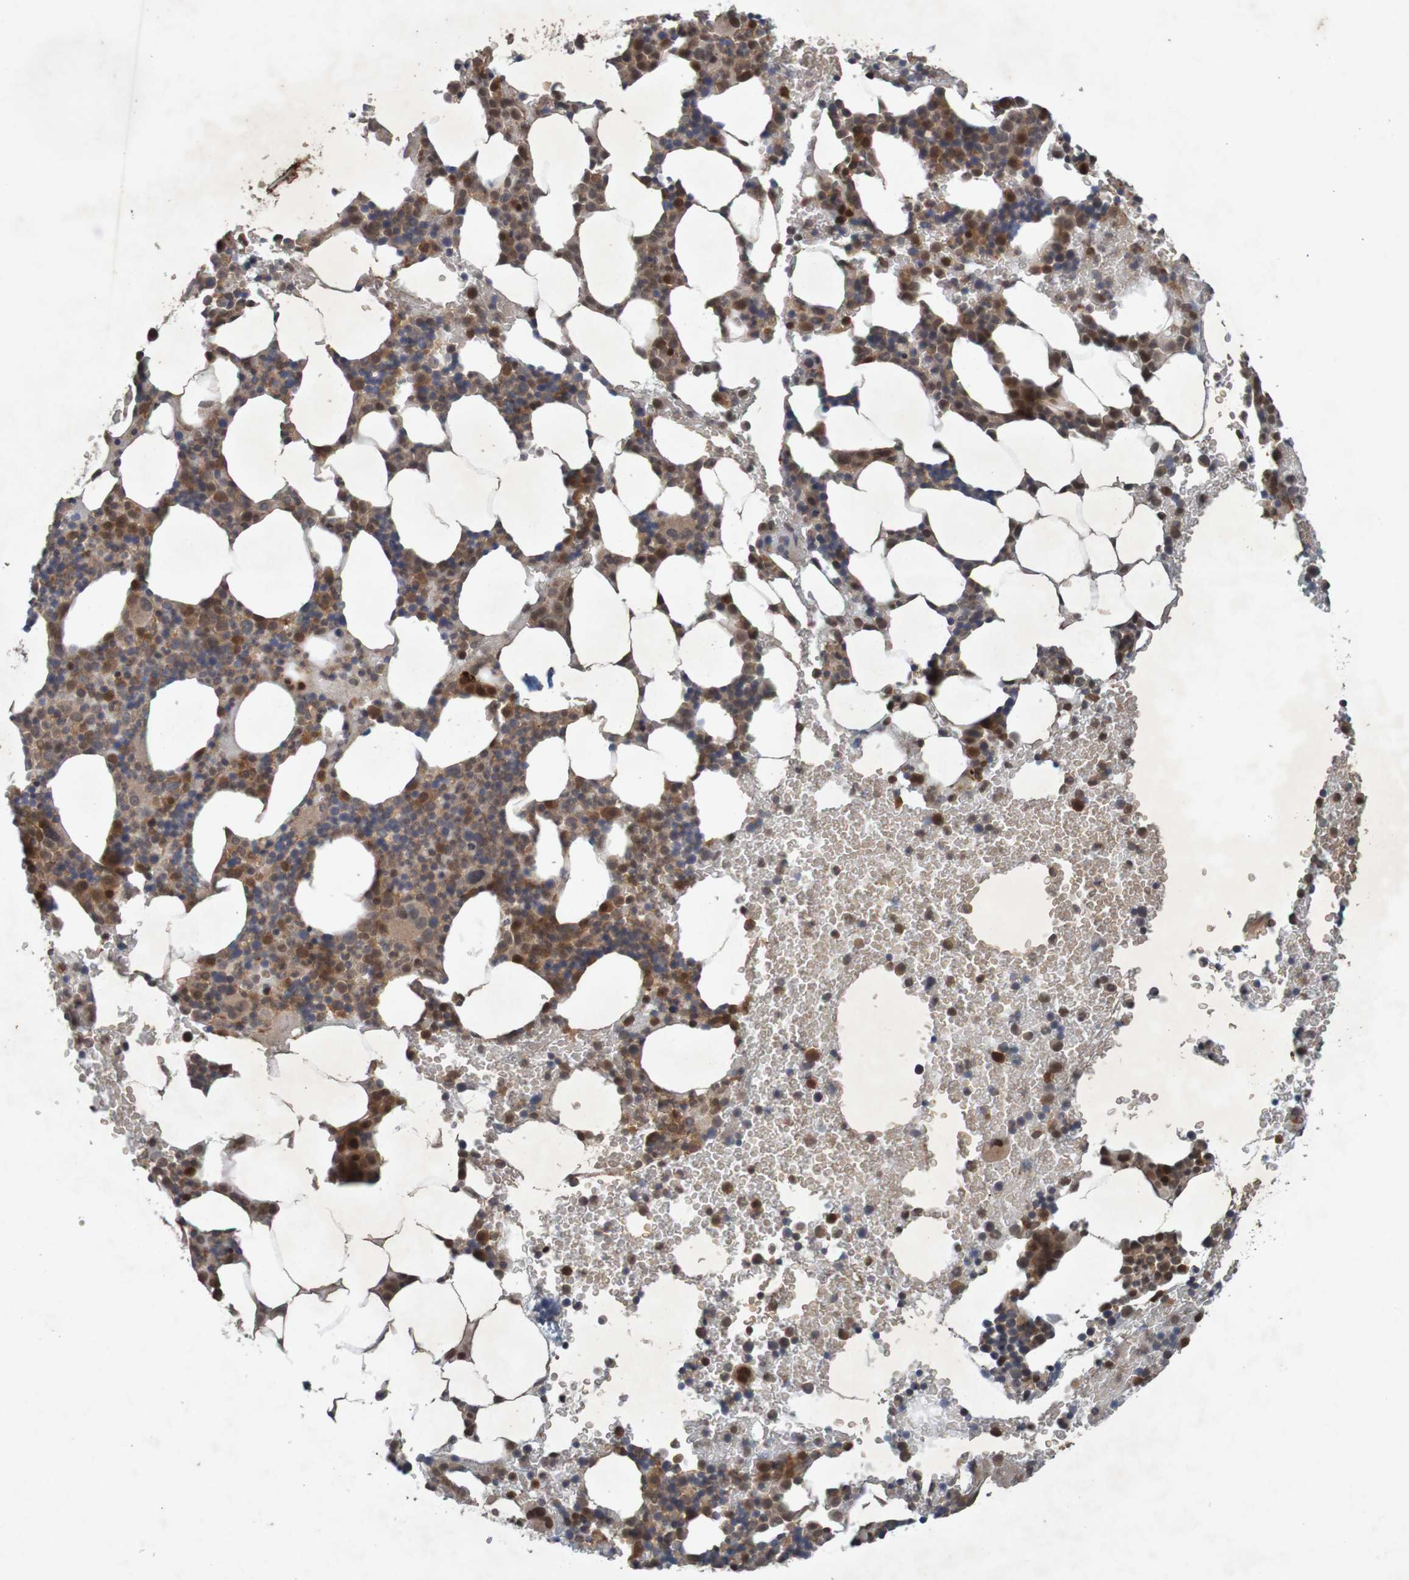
{"staining": {"intensity": "strong", "quantity": "25%-75%", "location": "cytoplasmic/membranous,nuclear"}, "tissue": "bone marrow", "cell_type": "Hematopoietic cells", "image_type": "normal", "snomed": [{"axis": "morphology", "description": "Normal tissue, NOS"}, {"axis": "morphology", "description": "Inflammation, NOS"}, {"axis": "topography", "description": "Bone marrow"}], "caption": "Strong cytoplasmic/membranous,nuclear expression is identified in approximately 25%-75% of hematopoietic cells in benign bone marrow. The staining is performed using DAB brown chromogen to label protein expression. The nuclei are counter-stained blue using hematoxylin.", "gene": "ARHGEF11", "patient": {"sex": "female", "age": 70}}